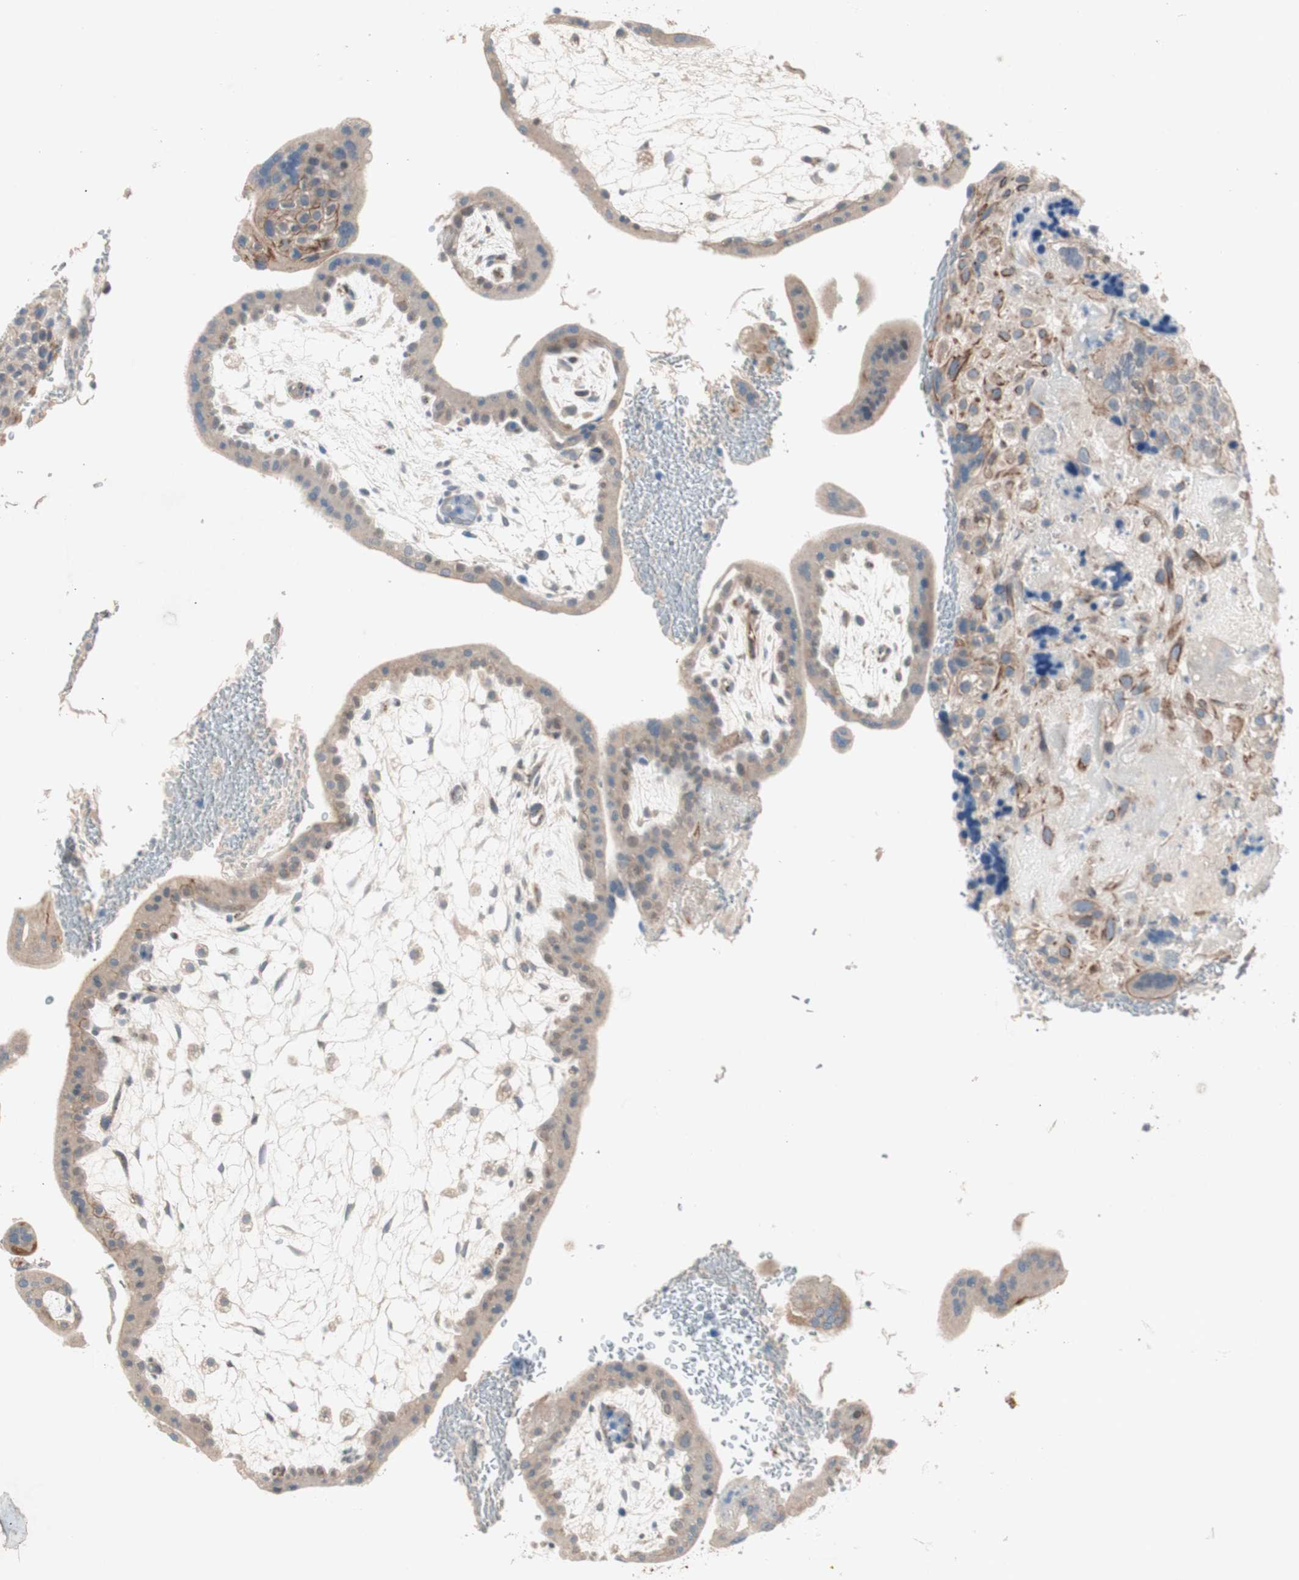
{"staining": {"intensity": "negative", "quantity": "none", "location": "none"}, "tissue": "placenta", "cell_type": "Decidual cells", "image_type": "normal", "snomed": [{"axis": "morphology", "description": "Normal tissue, NOS"}, {"axis": "topography", "description": "Placenta"}], "caption": "High power microscopy micrograph of an IHC image of unremarkable placenta, revealing no significant staining in decidual cells.", "gene": "FGFR4", "patient": {"sex": "female", "age": 35}}